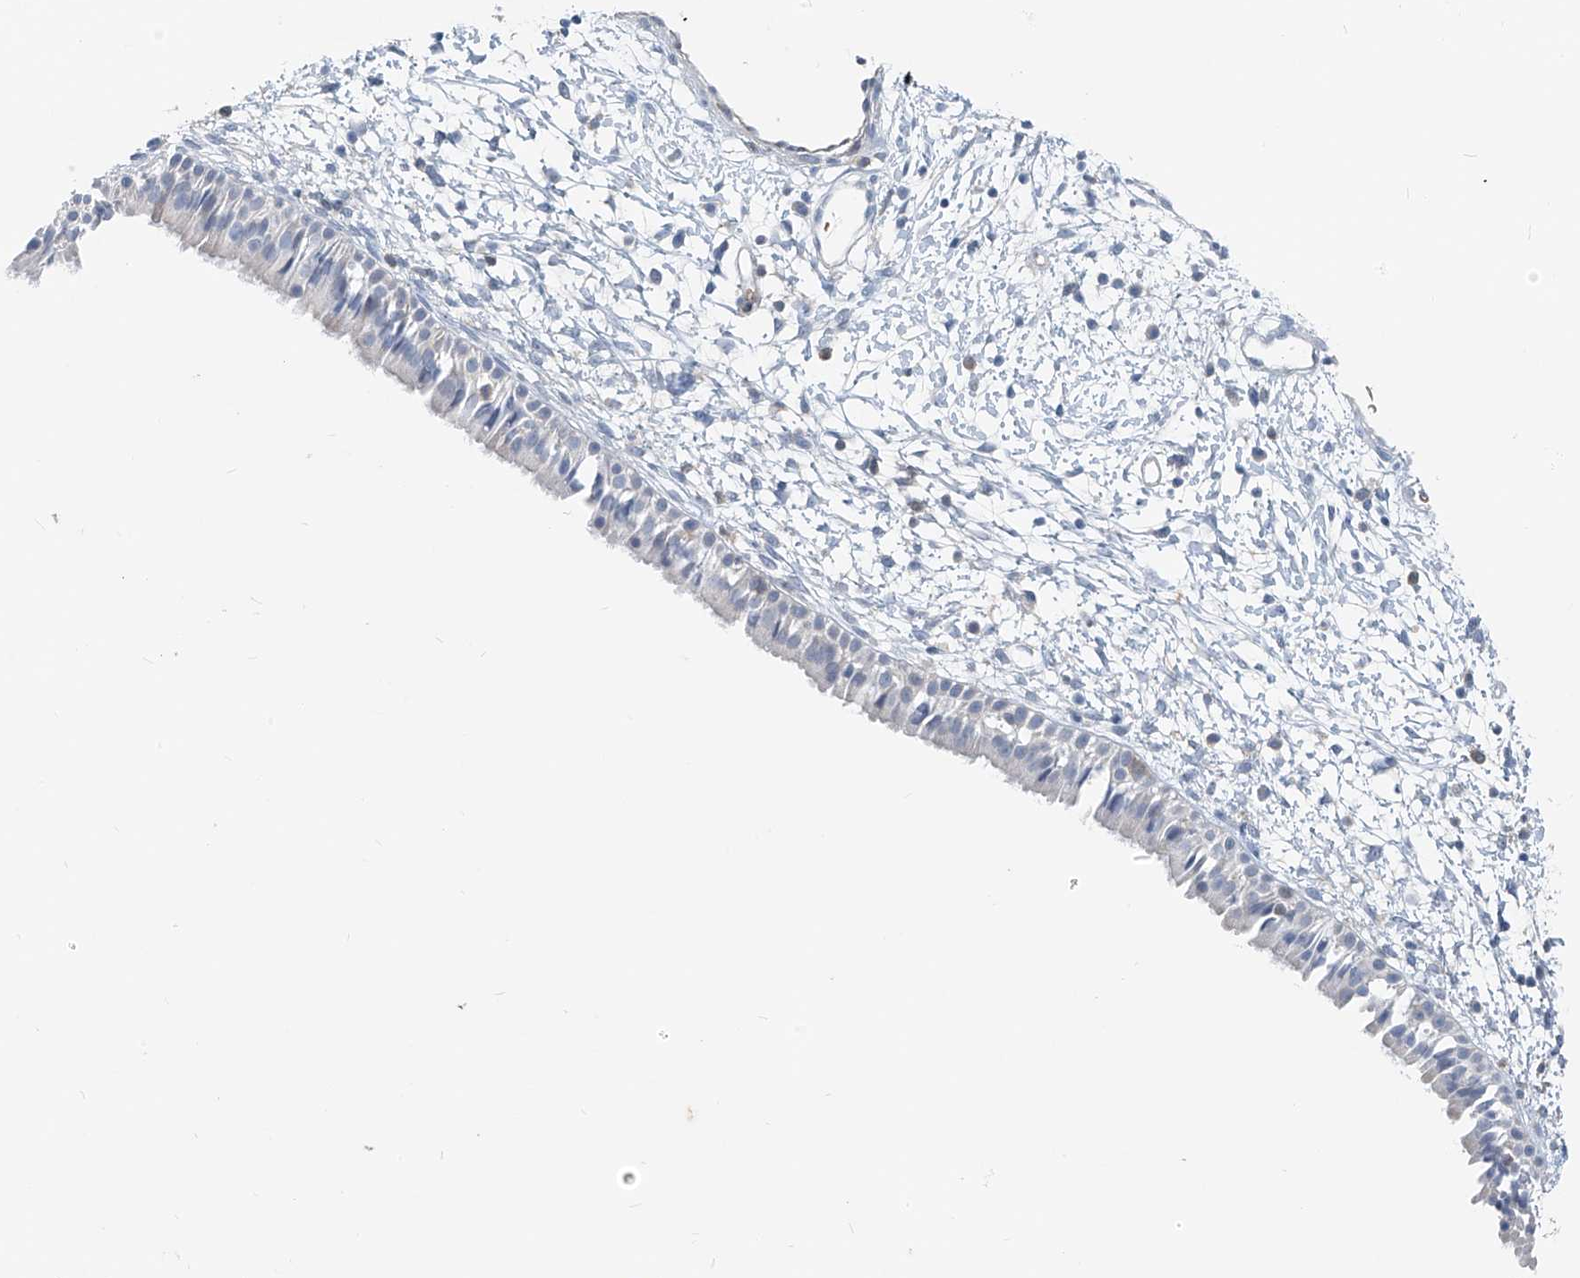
{"staining": {"intensity": "negative", "quantity": "none", "location": "none"}, "tissue": "nasopharynx", "cell_type": "Respiratory epithelial cells", "image_type": "normal", "snomed": [{"axis": "morphology", "description": "Normal tissue, NOS"}, {"axis": "topography", "description": "Nasopharynx"}], "caption": "High power microscopy histopathology image of an IHC photomicrograph of unremarkable nasopharynx, revealing no significant staining in respiratory epithelial cells. The staining is performed using DAB (3,3'-diaminobenzidine) brown chromogen with nuclei counter-stained in using hematoxylin.", "gene": "FGD2", "patient": {"sex": "male", "age": 22}}